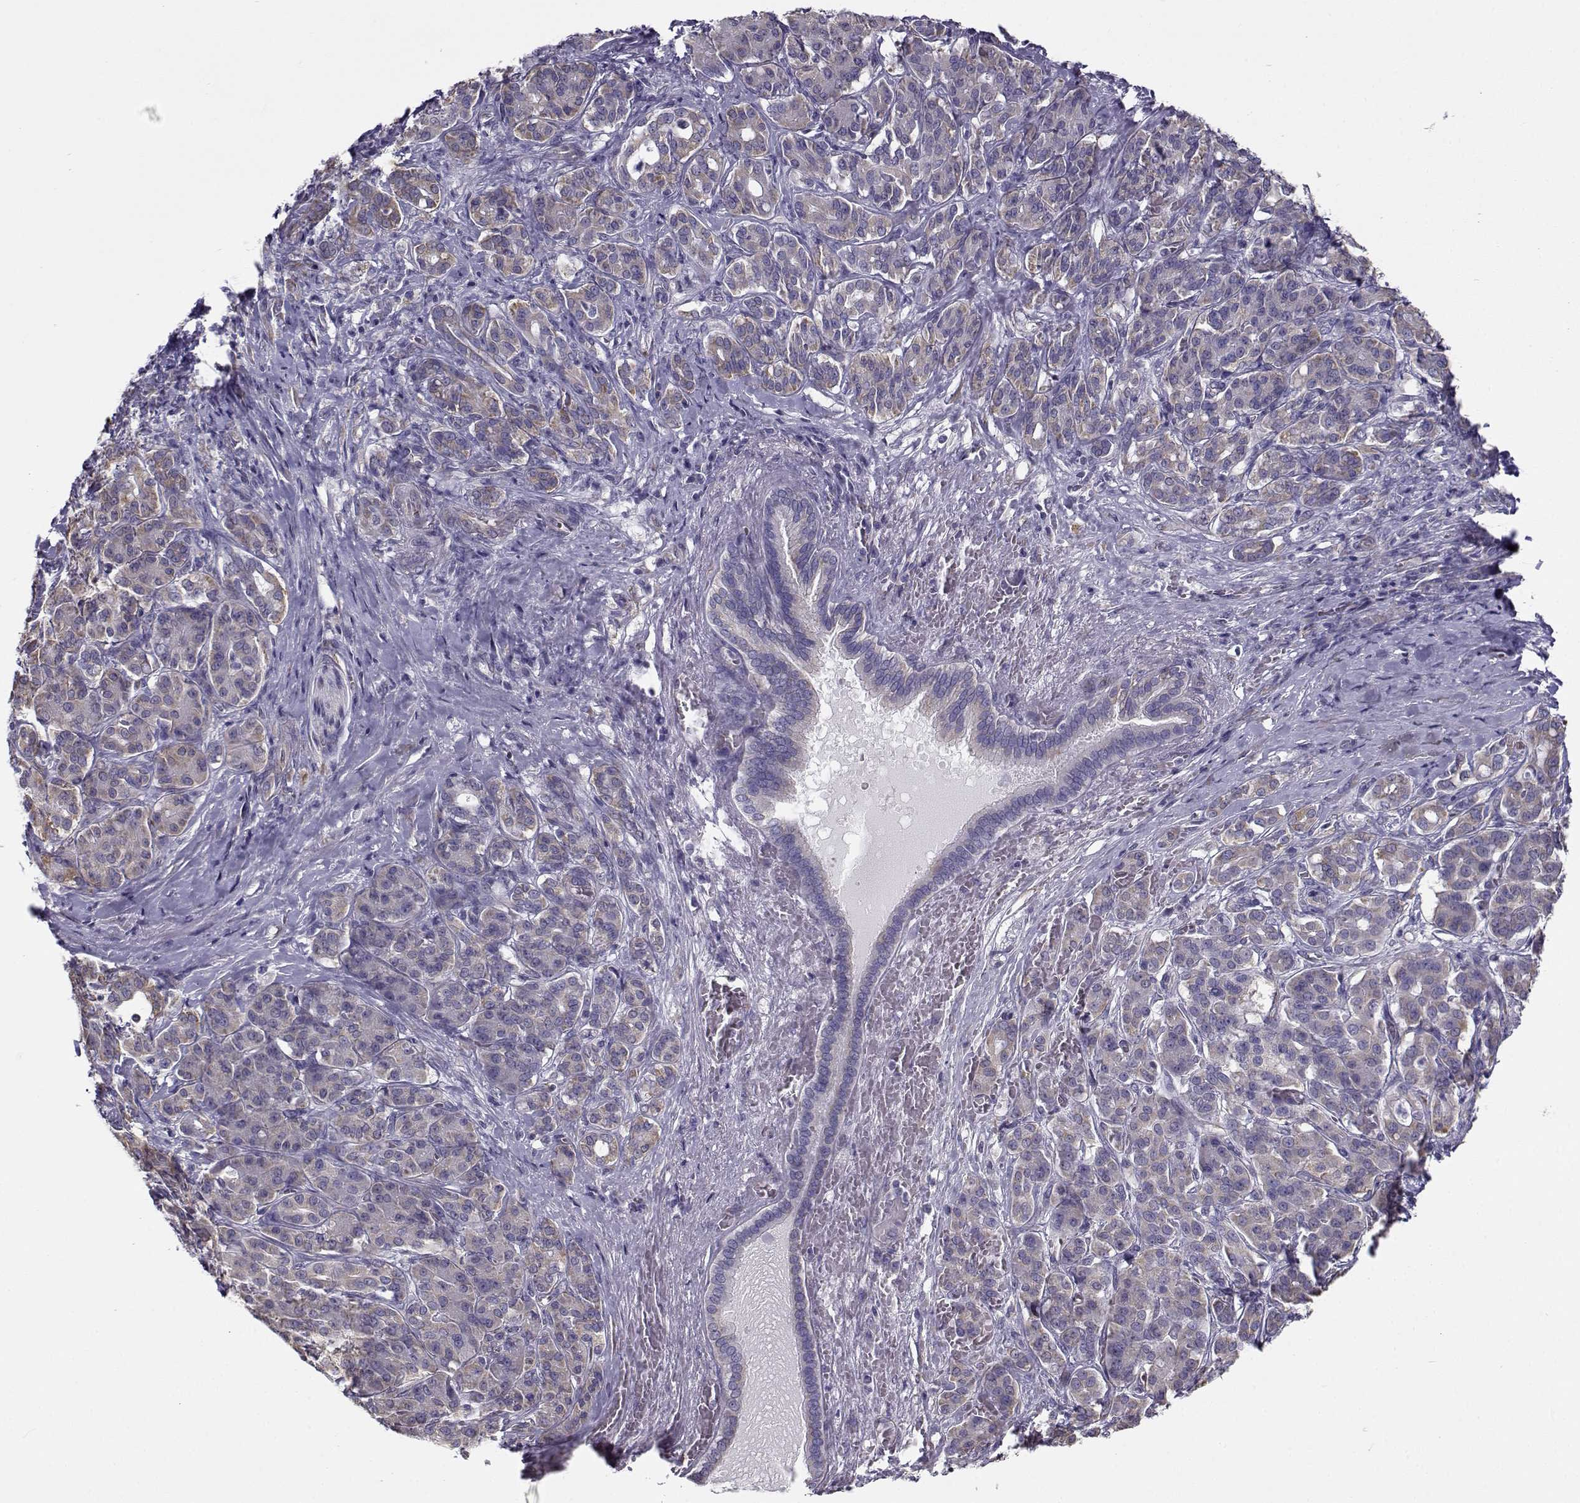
{"staining": {"intensity": "moderate", "quantity": "<25%", "location": "cytoplasmic/membranous"}, "tissue": "pancreatic cancer", "cell_type": "Tumor cells", "image_type": "cancer", "snomed": [{"axis": "morphology", "description": "Normal tissue, NOS"}, {"axis": "morphology", "description": "Inflammation, NOS"}, {"axis": "morphology", "description": "Adenocarcinoma, NOS"}, {"axis": "topography", "description": "Pancreas"}], "caption": "Immunohistochemical staining of pancreatic cancer (adenocarcinoma) displays low levels of moderate cytoplasmic/membranous protein staining in about <25% of tumor cells.", "gene": "BEND6", "patient": {"sex": "male", "age": 57}}